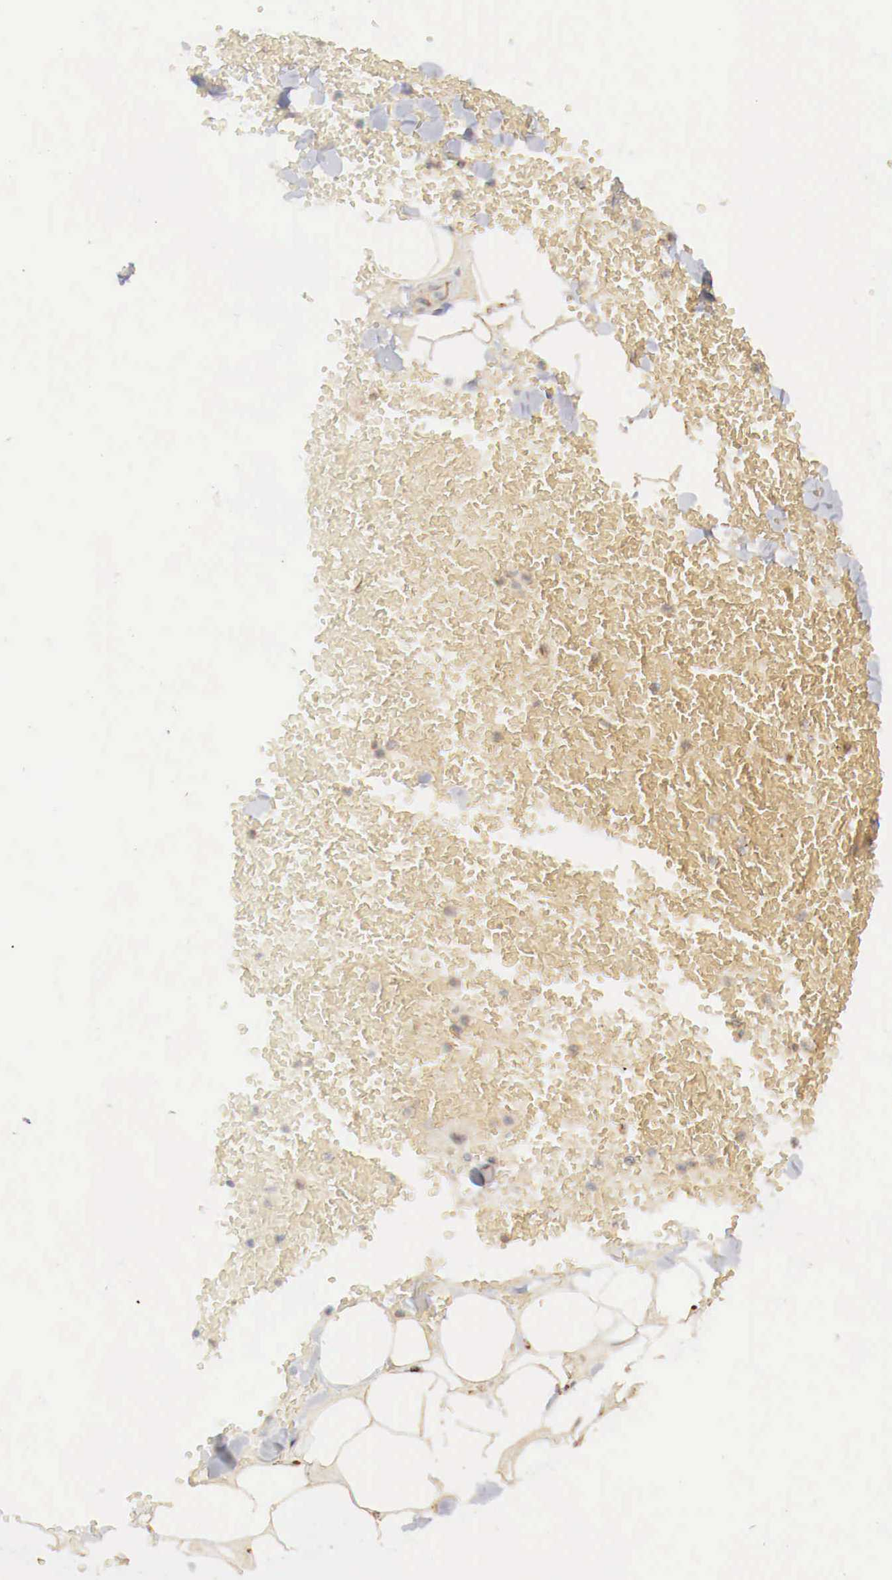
{"staining": {"intensity": "weak", "quantity": "25%-75%", "location": "cytoplasmic/membranous"}, "tissue": "adipose tissue", "cell_type": "Adipocytes", "image_type": "normal", "snomed": [{"axis": "morphology", "description": "Normal tissue, NOS"}, {"axis": "morphology", "description": "Inflammation, NOS"}, {"axis": "topography", "description": "Lymph node"}, {"axis": "topography", "description": "Peripheral nerve tissue"}], "caption": "A low amount of weak cytoplasmic/membranous staining is seen in about 25%-75% of adipocytes in benign adipose tissue.", "gene": "WT1", "patient": {"sex": "male", "age": 52}}